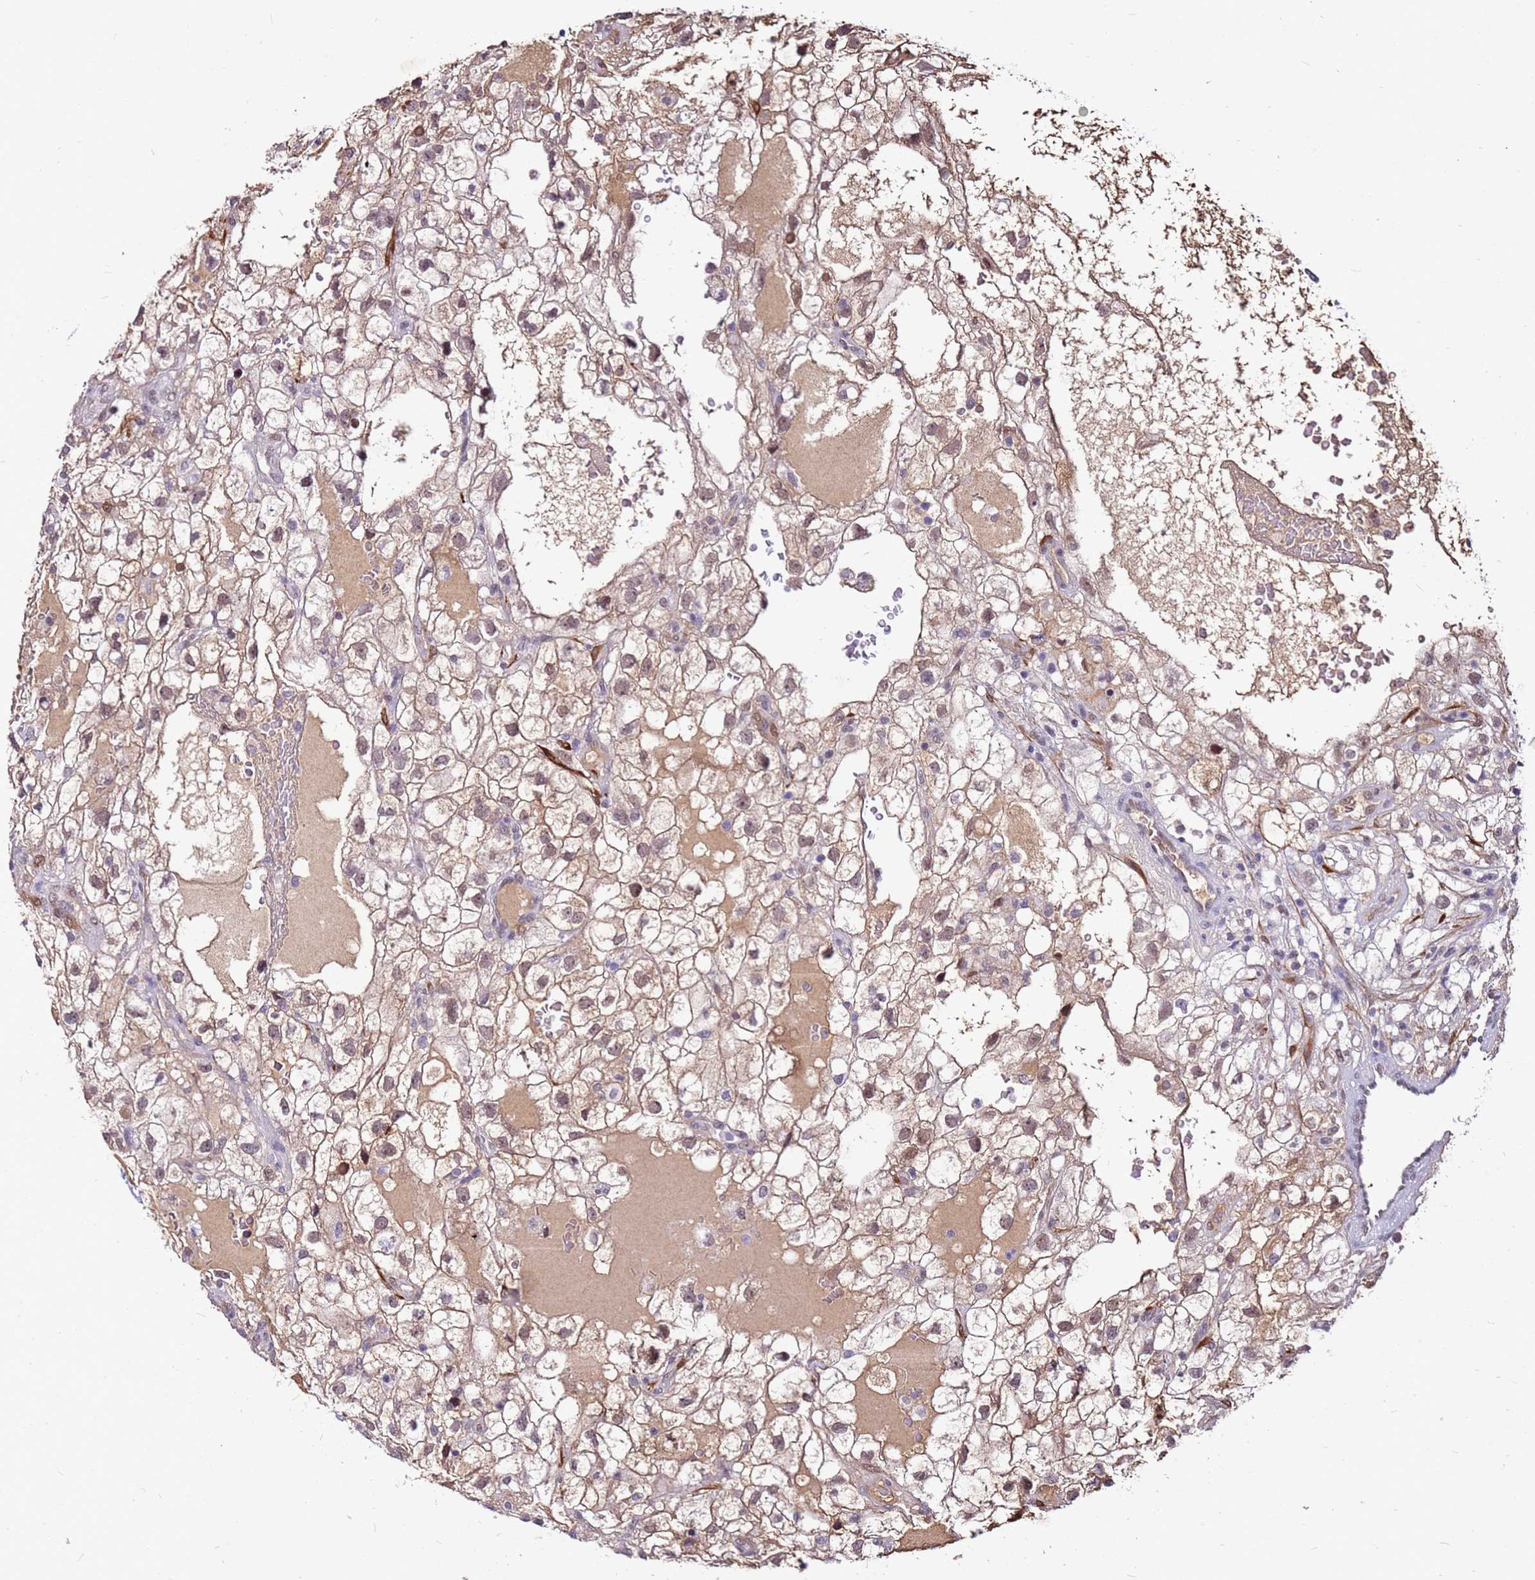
{"staining": {"intensity": "weak", "quantity": ">75%", "location": "cytoplasmic/membranous,nuclear"}, "tissue": "renal cancer", "cell_type": "Tumor cells", "image_type": "cancer", "snomed": [{"axis": "morphology", "description": "Adenocarcinoma, NOS"}, {"axis": "topography", "description": "Kidney"}], "caption": "Protein staining of renal cancer tissue shows weak cytoplasmic/membranous and nuclear staining in about >75% of tumor cells. Using DAB (3,3'-diaminobenzidine) (brown) and hematoxylin (blue) stains, captured at high magnification using brightfield microscopy.", "gene": "ALDH1A3", "patient": {"sex": "male", "age": 59}}